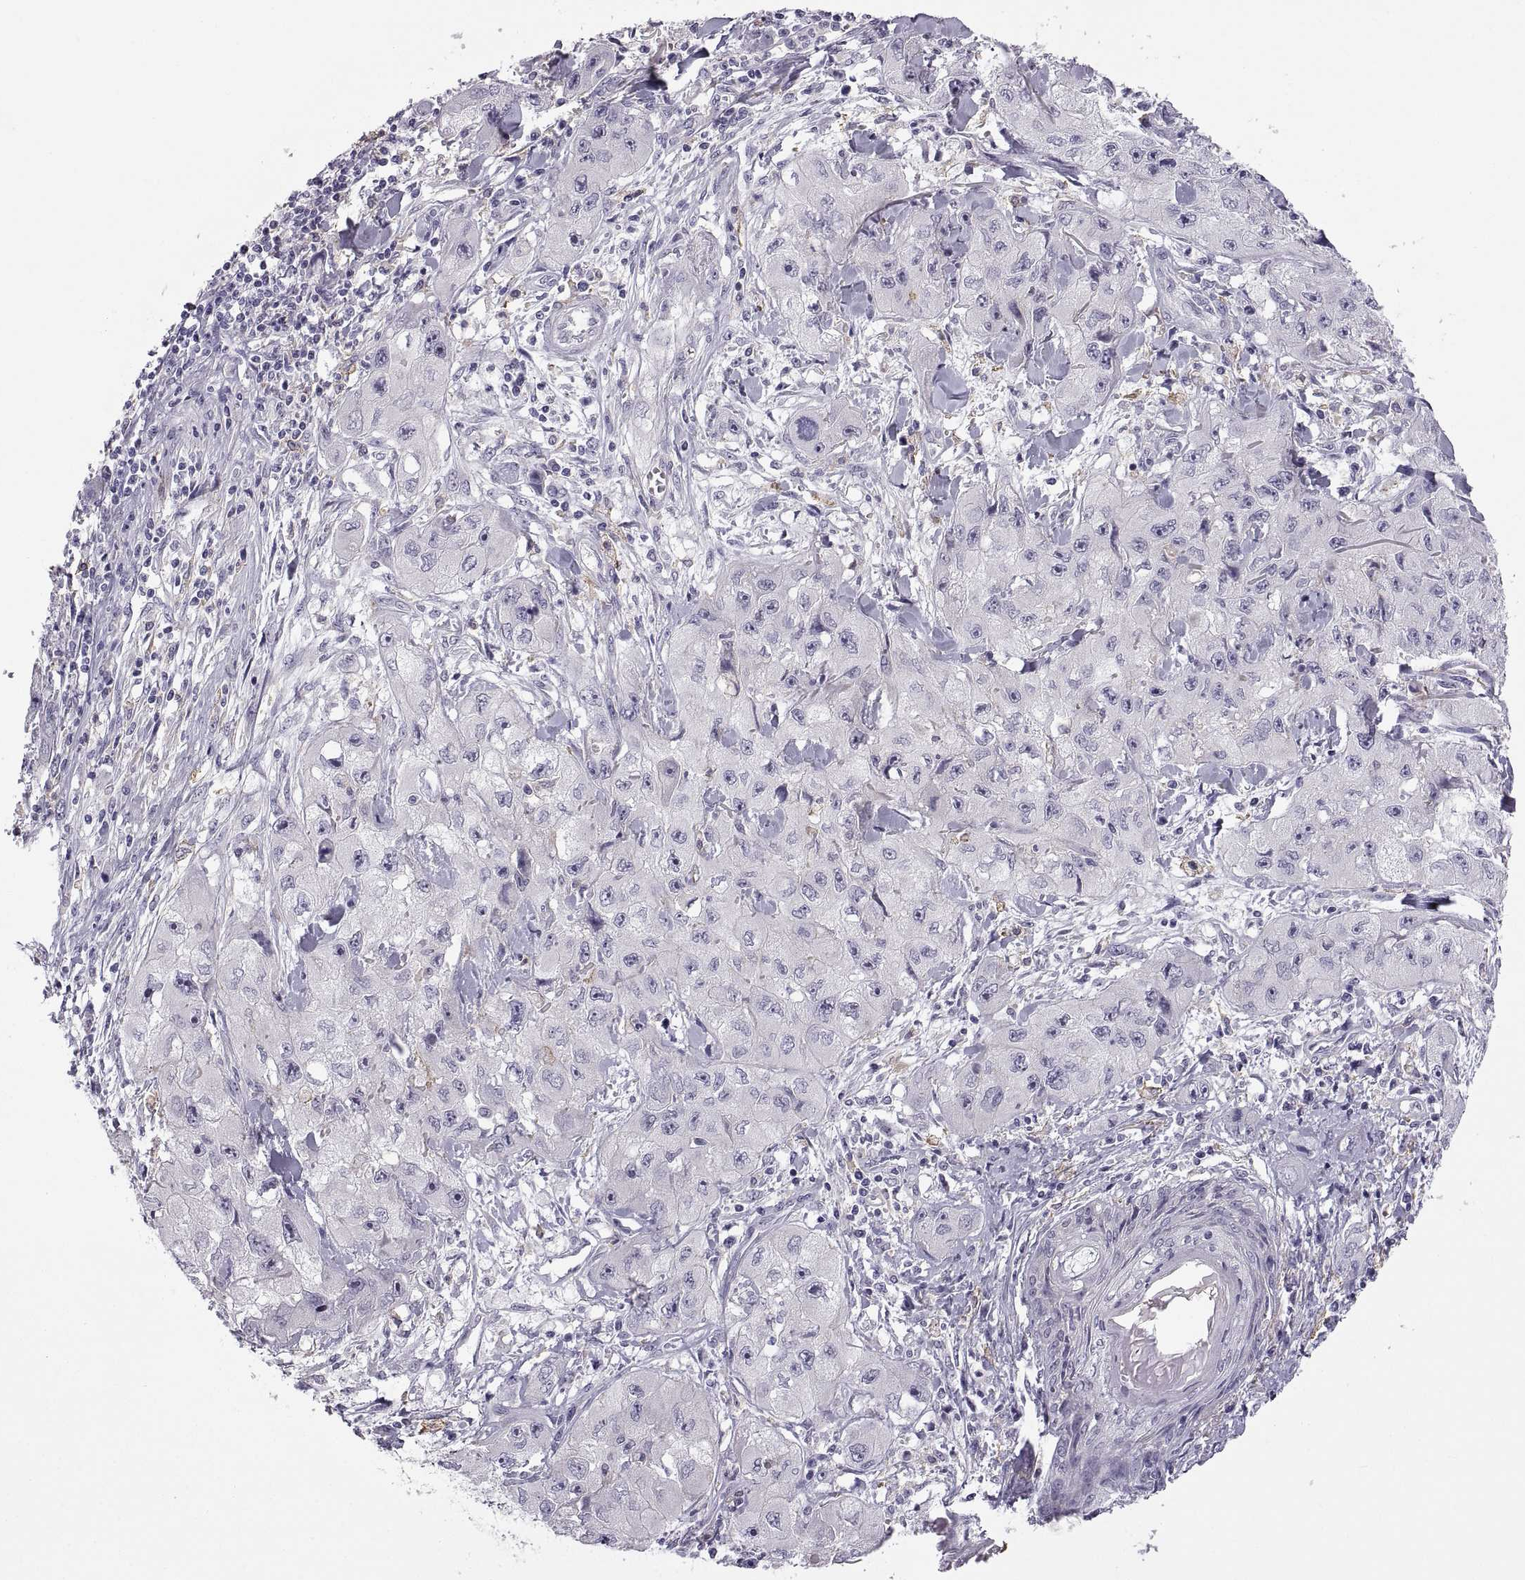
{"staining": {"intensity": "negative", "quantity": "none", "location": "none"}, "tissue": "skin cancer", "cell_type": "Tumor cells", "image_type": "cancer", "snomed": [{"axis": "morphology", "description": "Squamous cell carcinoma, NOS"}, {"axis": "topography", "description": "Skin"}, {"axis": "topography", "description": "Subcutis"}], "caption": "Skin cancer was stained to show a protein in brown. There is no significant staining in tumor cells. (DAB immunohistochemistry, high magnification).", "gene": "MEIOC", "patient": {"sex": "male", "age": 73}}